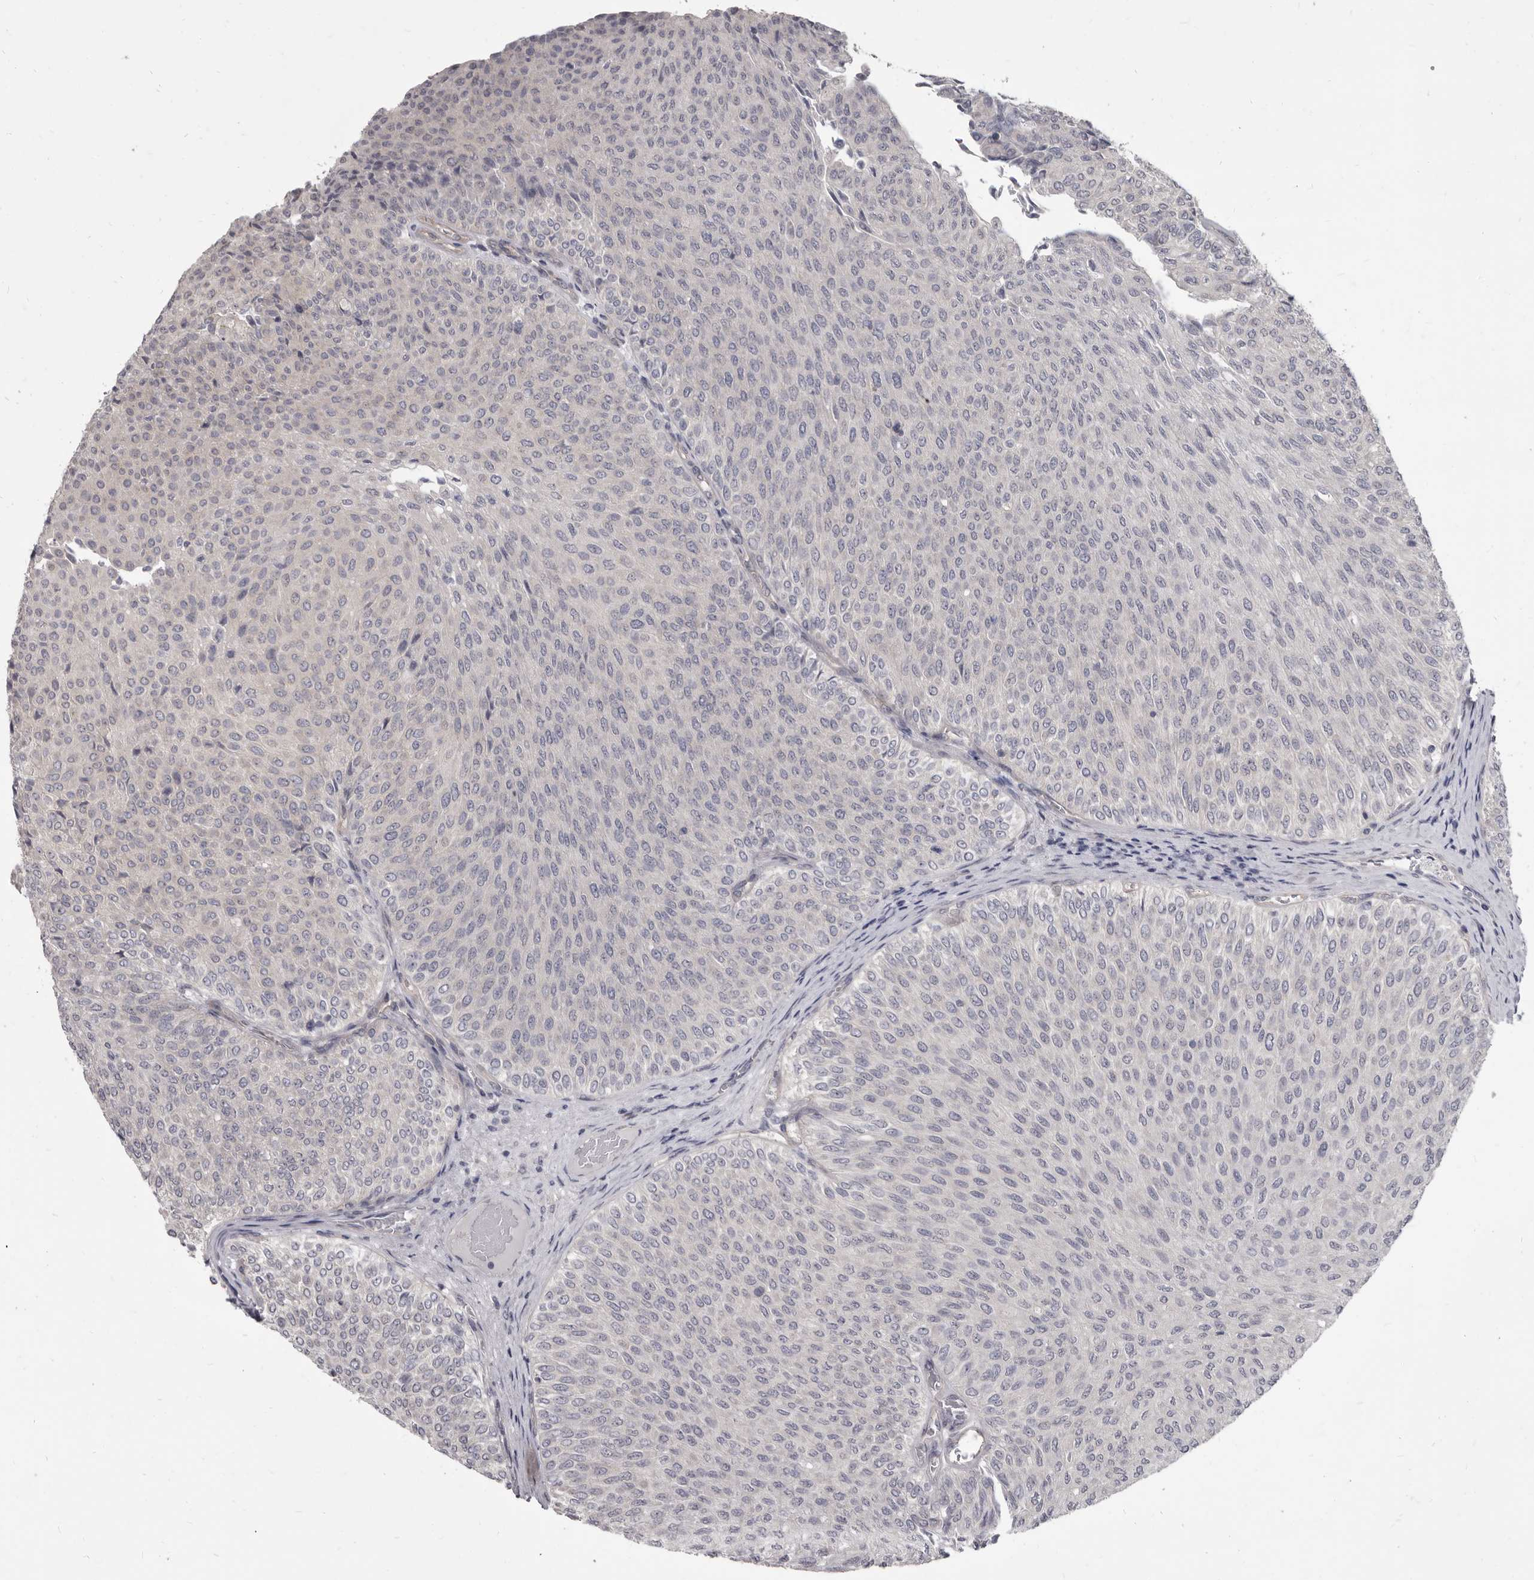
{"staining": {"intensity": "negative", "quantity": "none", "location": "none"}, "tissue": "urothelial cancer", "cell_type": "Tumor cells", "image_type": "cancer", "snomed": [{"axis": "morphology", "description": "Urothelial carcinoma, Low grade"}, {"axis": "topography", "description": "Urinary bladder"}], "caption": "Immunohistochemistry micrograph of neoplastic tissue: human urothelial cancer stained with DAB (3,3'-diaminobenzidine) shows no significant protein expression in tumor cells.", "gene": "GSK3B", "patient": {"sex": "male", "age": 78}}